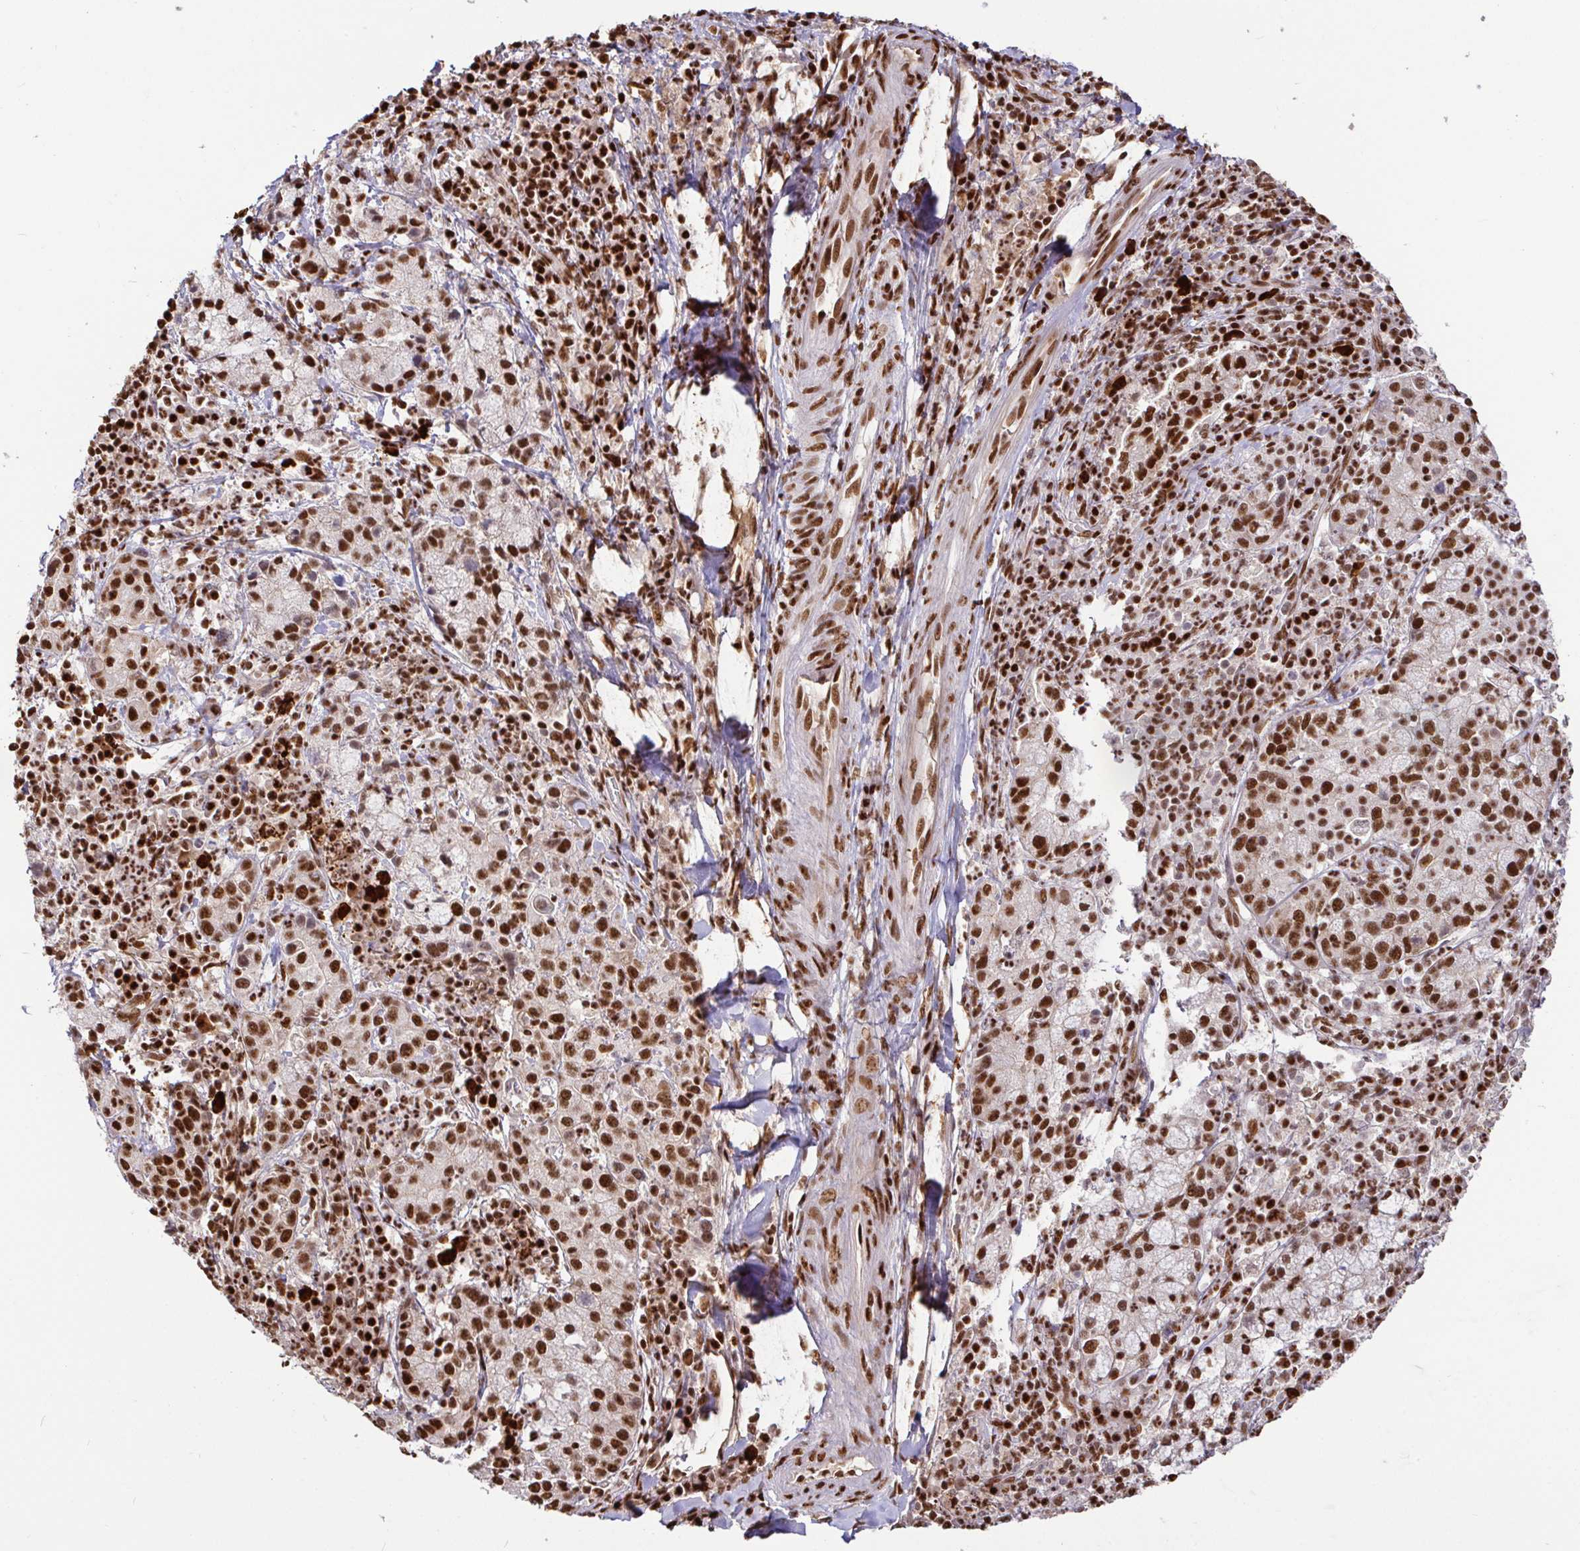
{"staining": {"intensity": "strong", "quantity": ">75%", "location": "nuclear"}, "tissue": "cervical cancer", "cell_type": "Tumor cells", "image_type": "cancer", "snomed": [{"axis": "morphology", "description": "Normal tissue, NOS"}, {"axis": "morphology", "description": "Adenocarcinoma, NOS"}, {"axis": "topography", "description": "Cervix"}], "caption": "Immunohistochemistry (IHC) image of human cervical adenocarcinoma stained for a protein (brown), which demonstrates high levels of strong nuclear expression in about >75% of tumor cells.", "gene": "SP3", "patient": {"sex": "female", "age": 44}}